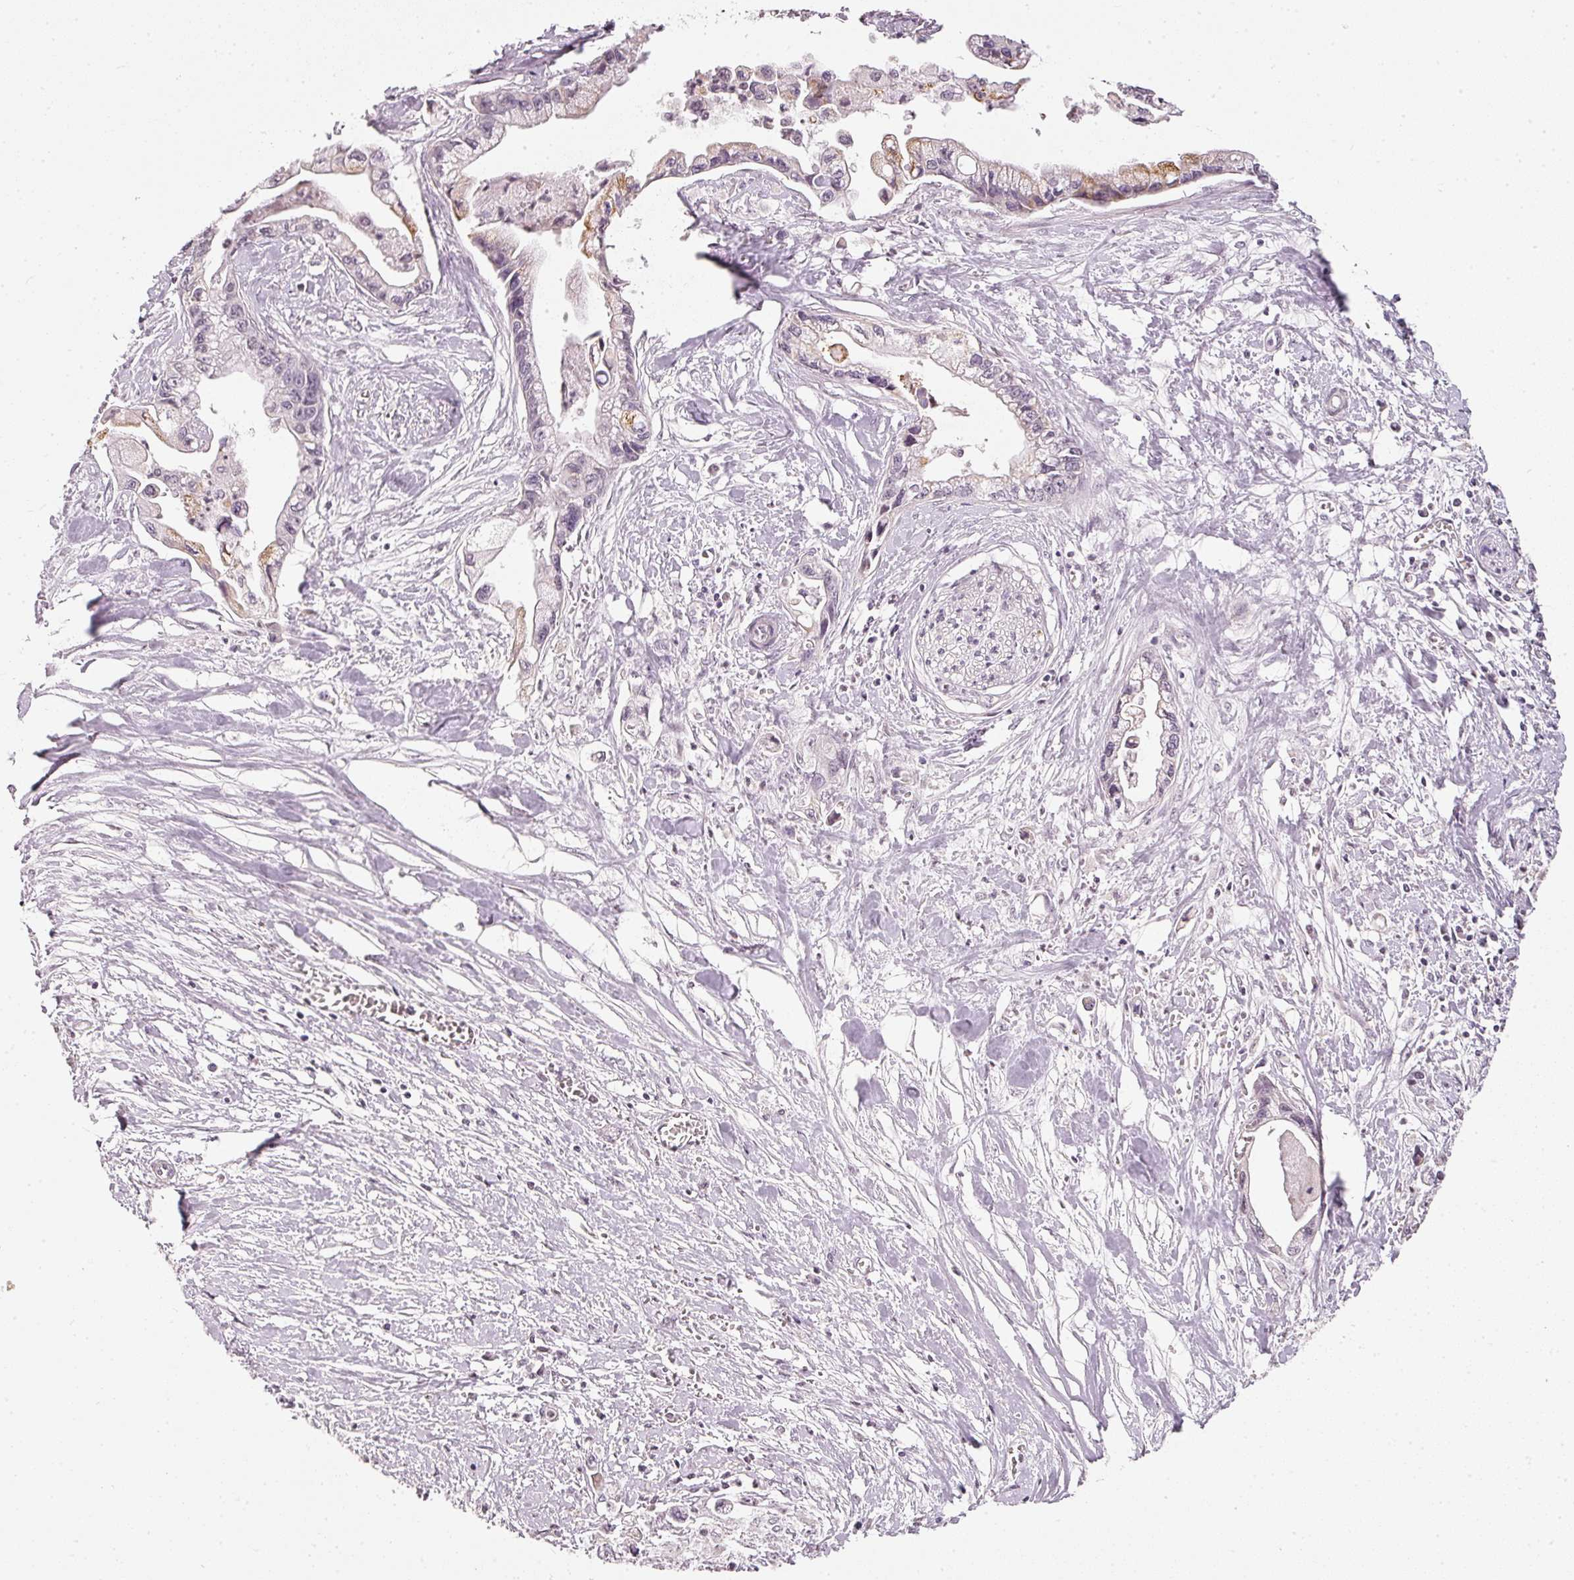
{"staining": {"intensity": "moderate", "quantity": "<25%", "location": "cytoplasmic/membranous"}, "tissue": "pancreatic cancer", "cell_type": "Tumor cells", "image_type": "cancer", "snomed": [{"axis": "morphology", "description": "Adenocarcinoma, NOS"}, {"axis": "topography", "description": "Pancreas"}], "caption": "There is low levels of moderate cytoplasmic/membranous staining in tumor cells of pancreatic cancer, as demonstrated by immunohistochemical staining (brown color).", "gene": "NRDE2", "patient": {"sex": "male", "age": 61}}